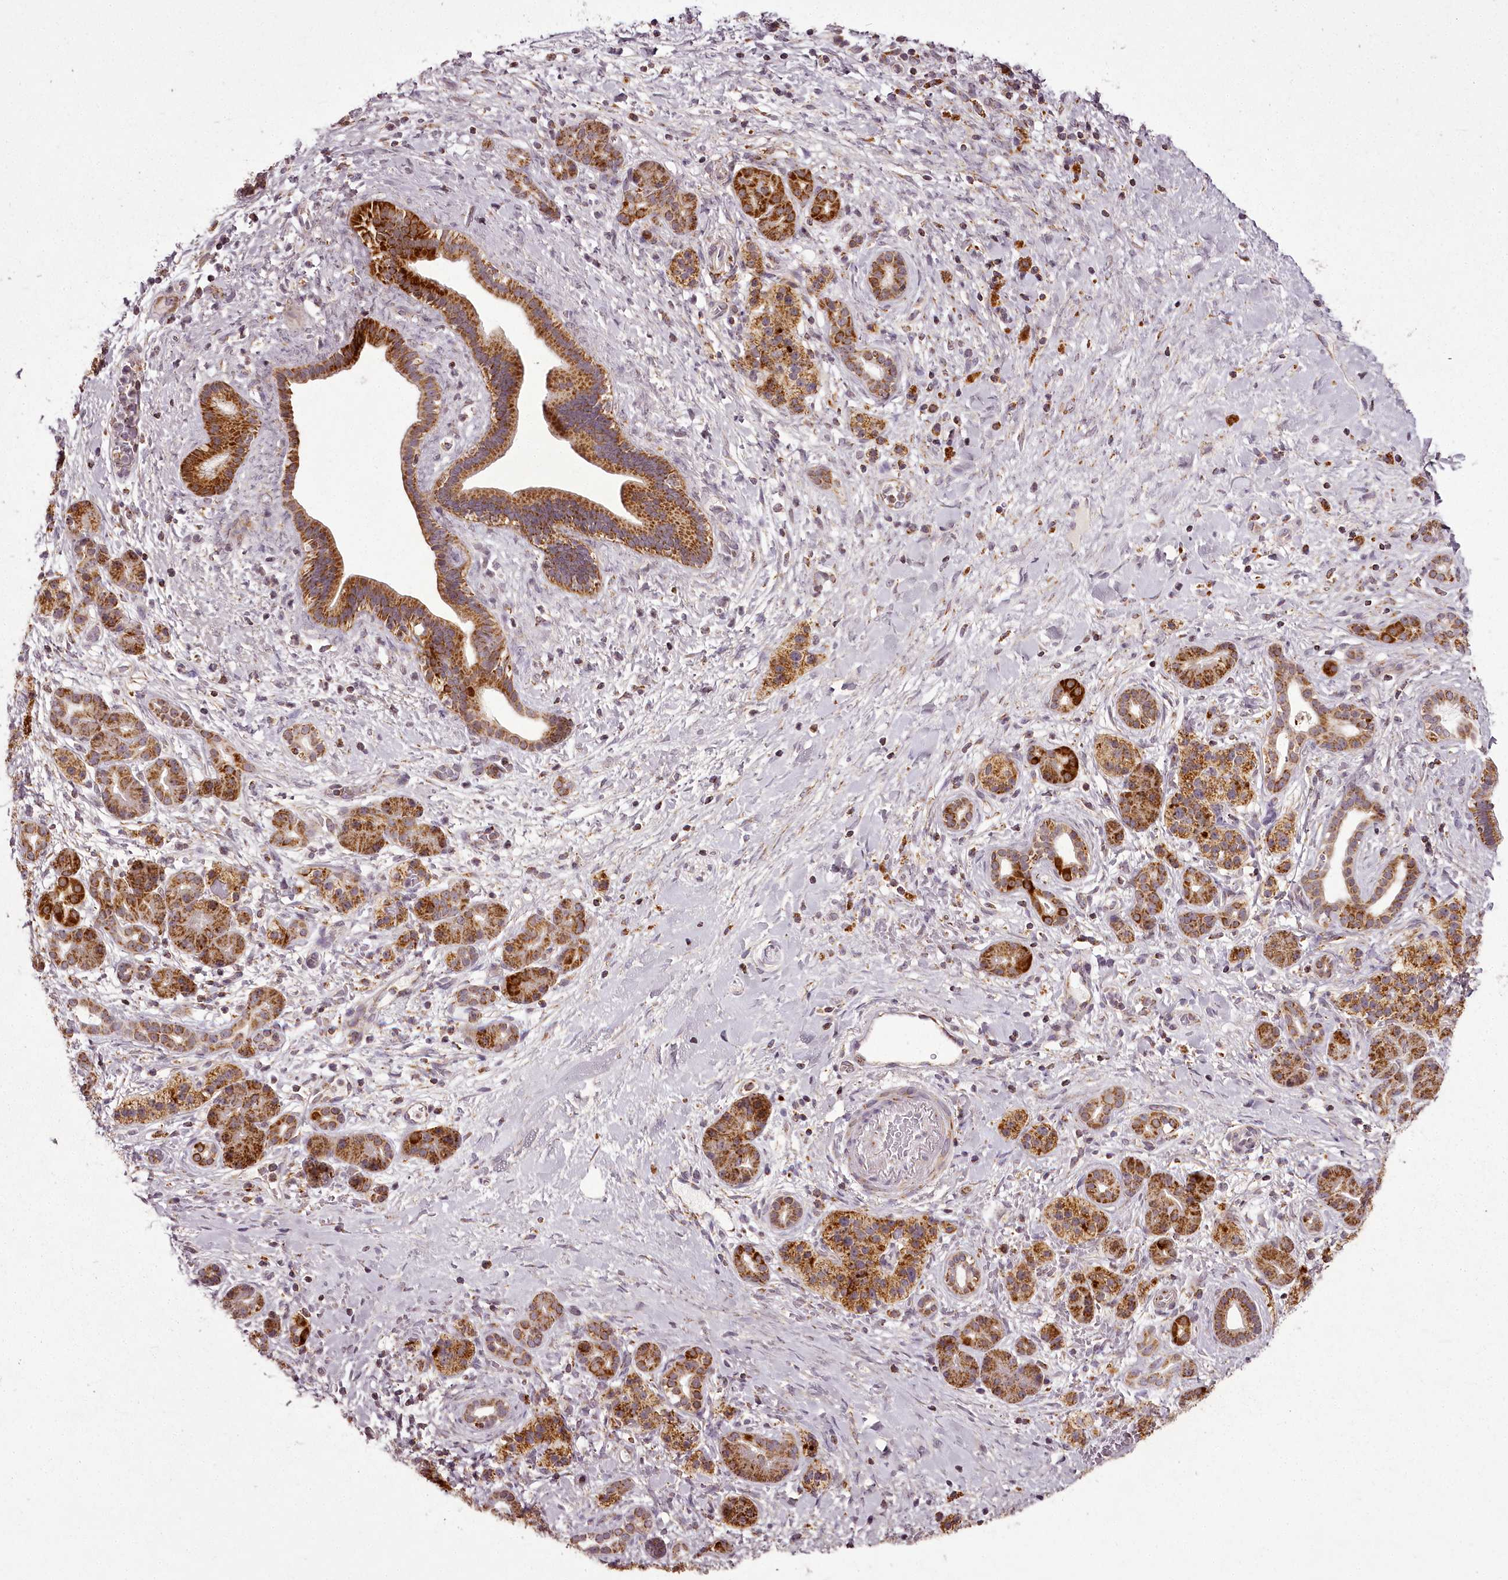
{"staining": {"intensity": "strong", "quantity": ">75%", "location": "cytoplasmic/membranous"}, "tissue": "pancreatic cancer", "cell_type": "Tumor cells", "image_type": "cancer", "snomed": [{"axis": "morphology", "description": "Normal tissue, NOS"}, {"axis": "morphology", "description": "Adenocarcinoma, NOS"}, {"axis": "topography", "description": "Pancreas"}, {"axis": "topography", "description": "Peripheral nerve tissue"}], "caption": "Protein expression by immunohistochemistry (IHC) exhibits strong cytoplasmic/membranous staining in about >75% of tumor cells in adenocarcinoma (pancreatic).", "gene": "CHCHD2", "patient": {"sex": "female", "age": 77}}